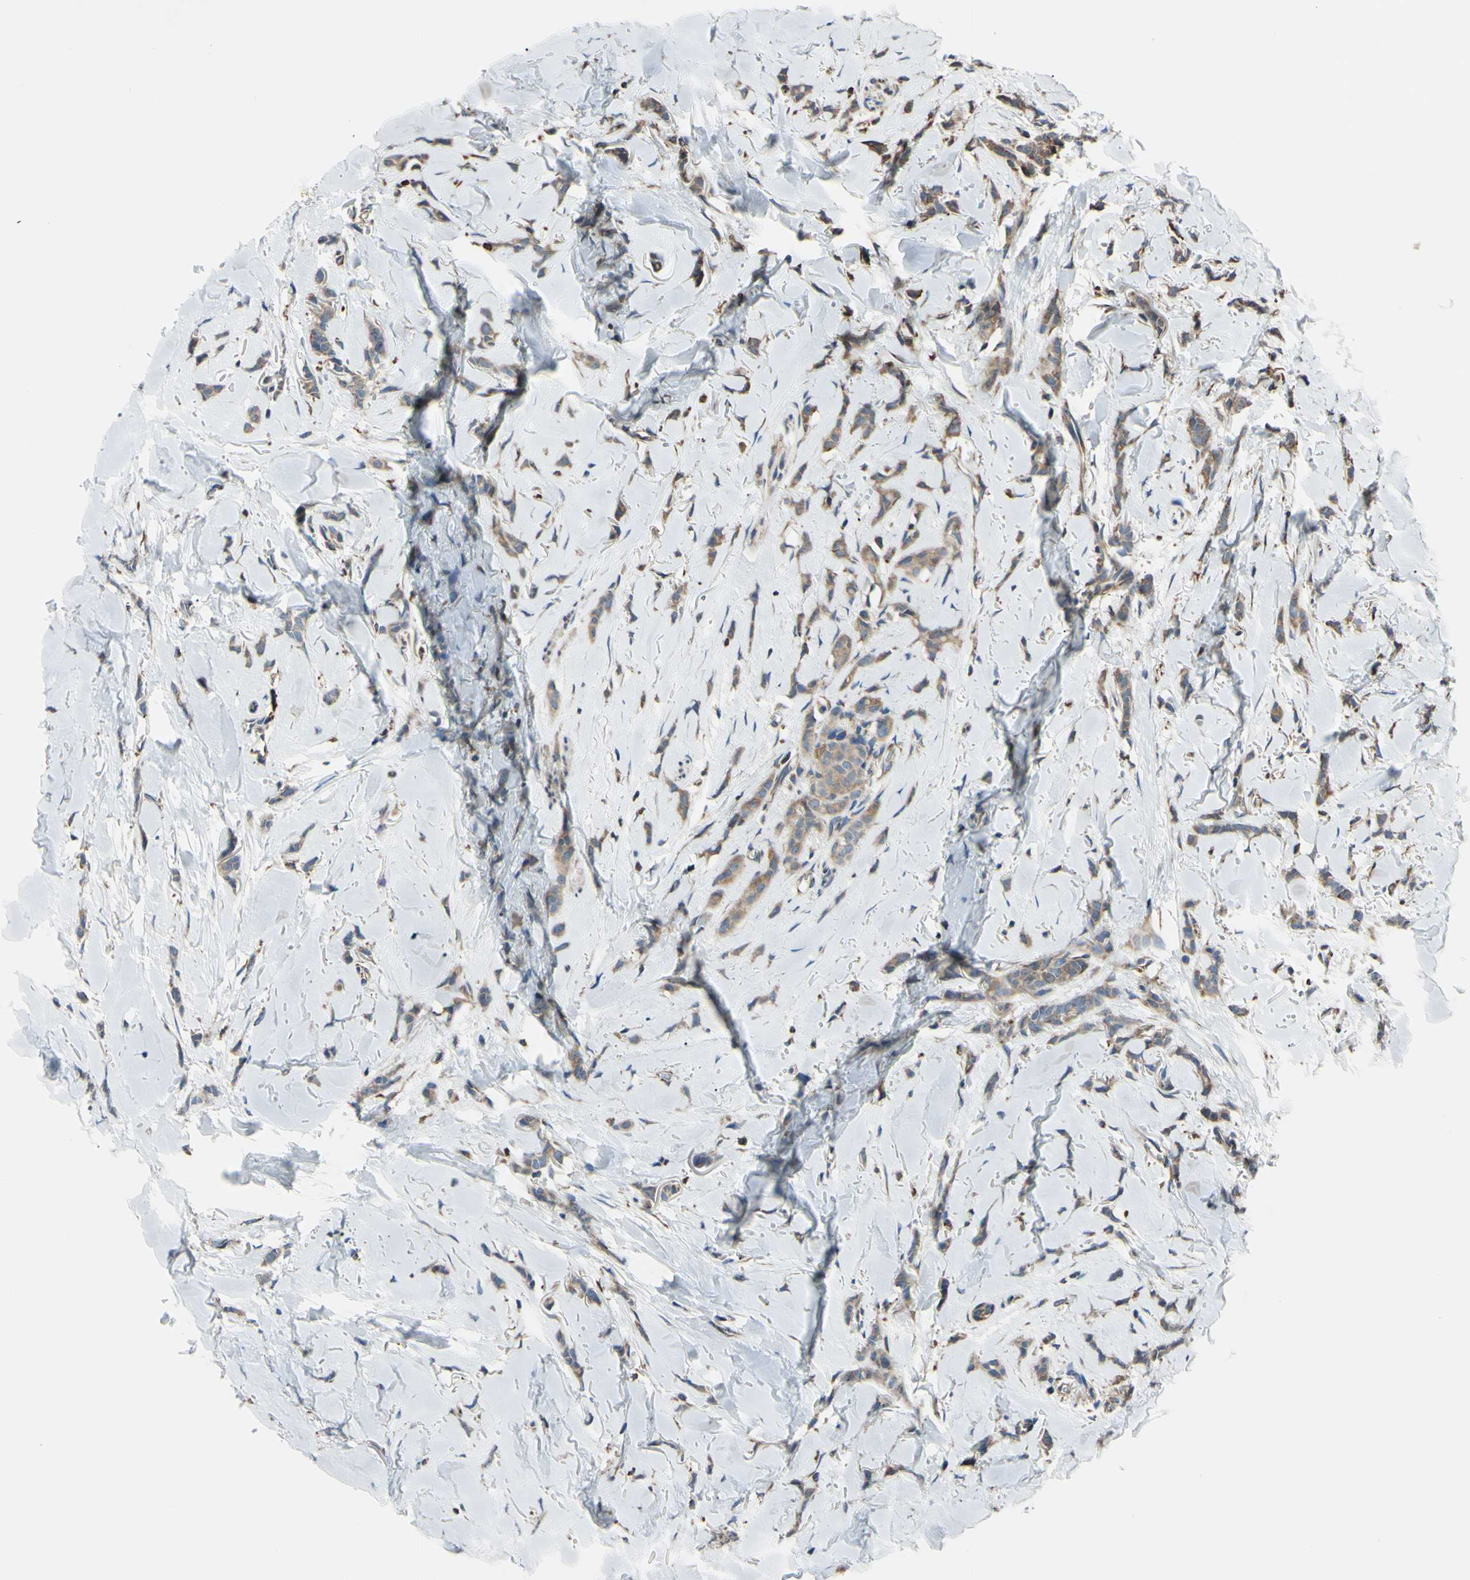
{"staining": {"intensity": "weak", "quantity": ">75%", "location": "cytoplasmic/membranous"}, "tissue": "breast cancer", "cell_type": "Tumor cells", "image_type": "cancer", "snomed": [{"axis": "morphology", "description": "Lobular carcinoma"}, {"axis": "topography", "description": "Skin"}, {"axis": "topography", "description": "Breast"}], "caption": "A photomicrograph of human breast lobular carcinoma stained for a protein reveals weak cytoplasmic/membranous brown staining in tumor cells. The staining was performed using DAB to visualize the protein expression in brown, while the nuclei were stained in blue with hematoxylin (Magnification: 20x).", "gene": "BMF", "patient": {"sex": "female", "age": 46}}